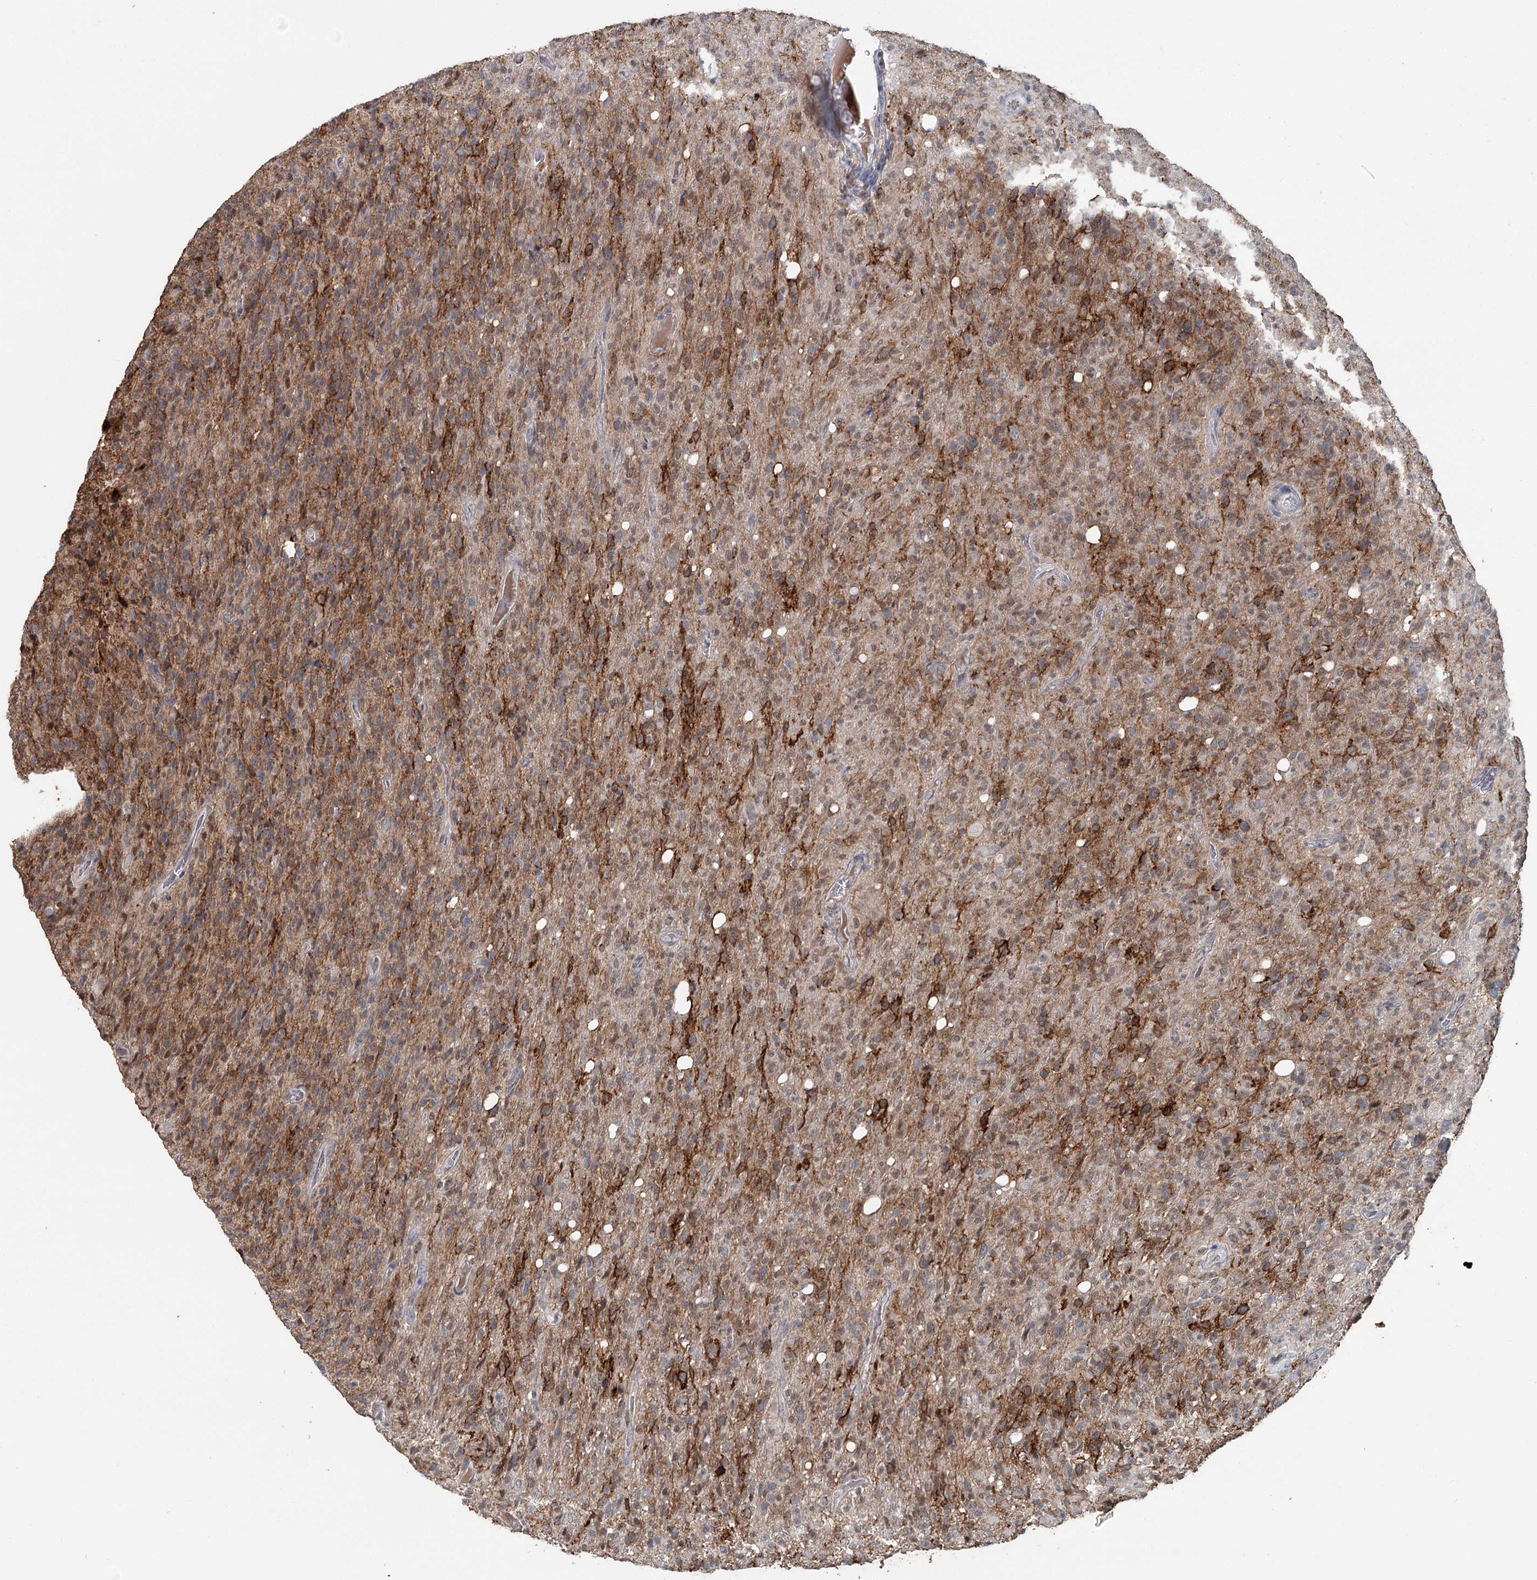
{"staining": {"intensity": "moderate", "quantity": "25%-75%", "location": "cytoplasmic/membranous,nuclear"}, "tissue": "glioma", "cell_type": "Tumor cells", "image_type": "cancer", "snomed": [{"axis": "morphology", "description": "Glioma, malignant, High grade"}, {"axis": "topography", "description": "Brain"}], "caption": "Moderate cytoplasmic/membranous and nuclear positivity for a protein is seen in about 25%-75% of tumor cells of glioma using immunohistochemistry.", "gene": "ADK", "patient": {"sex": "female", "age": 57}}